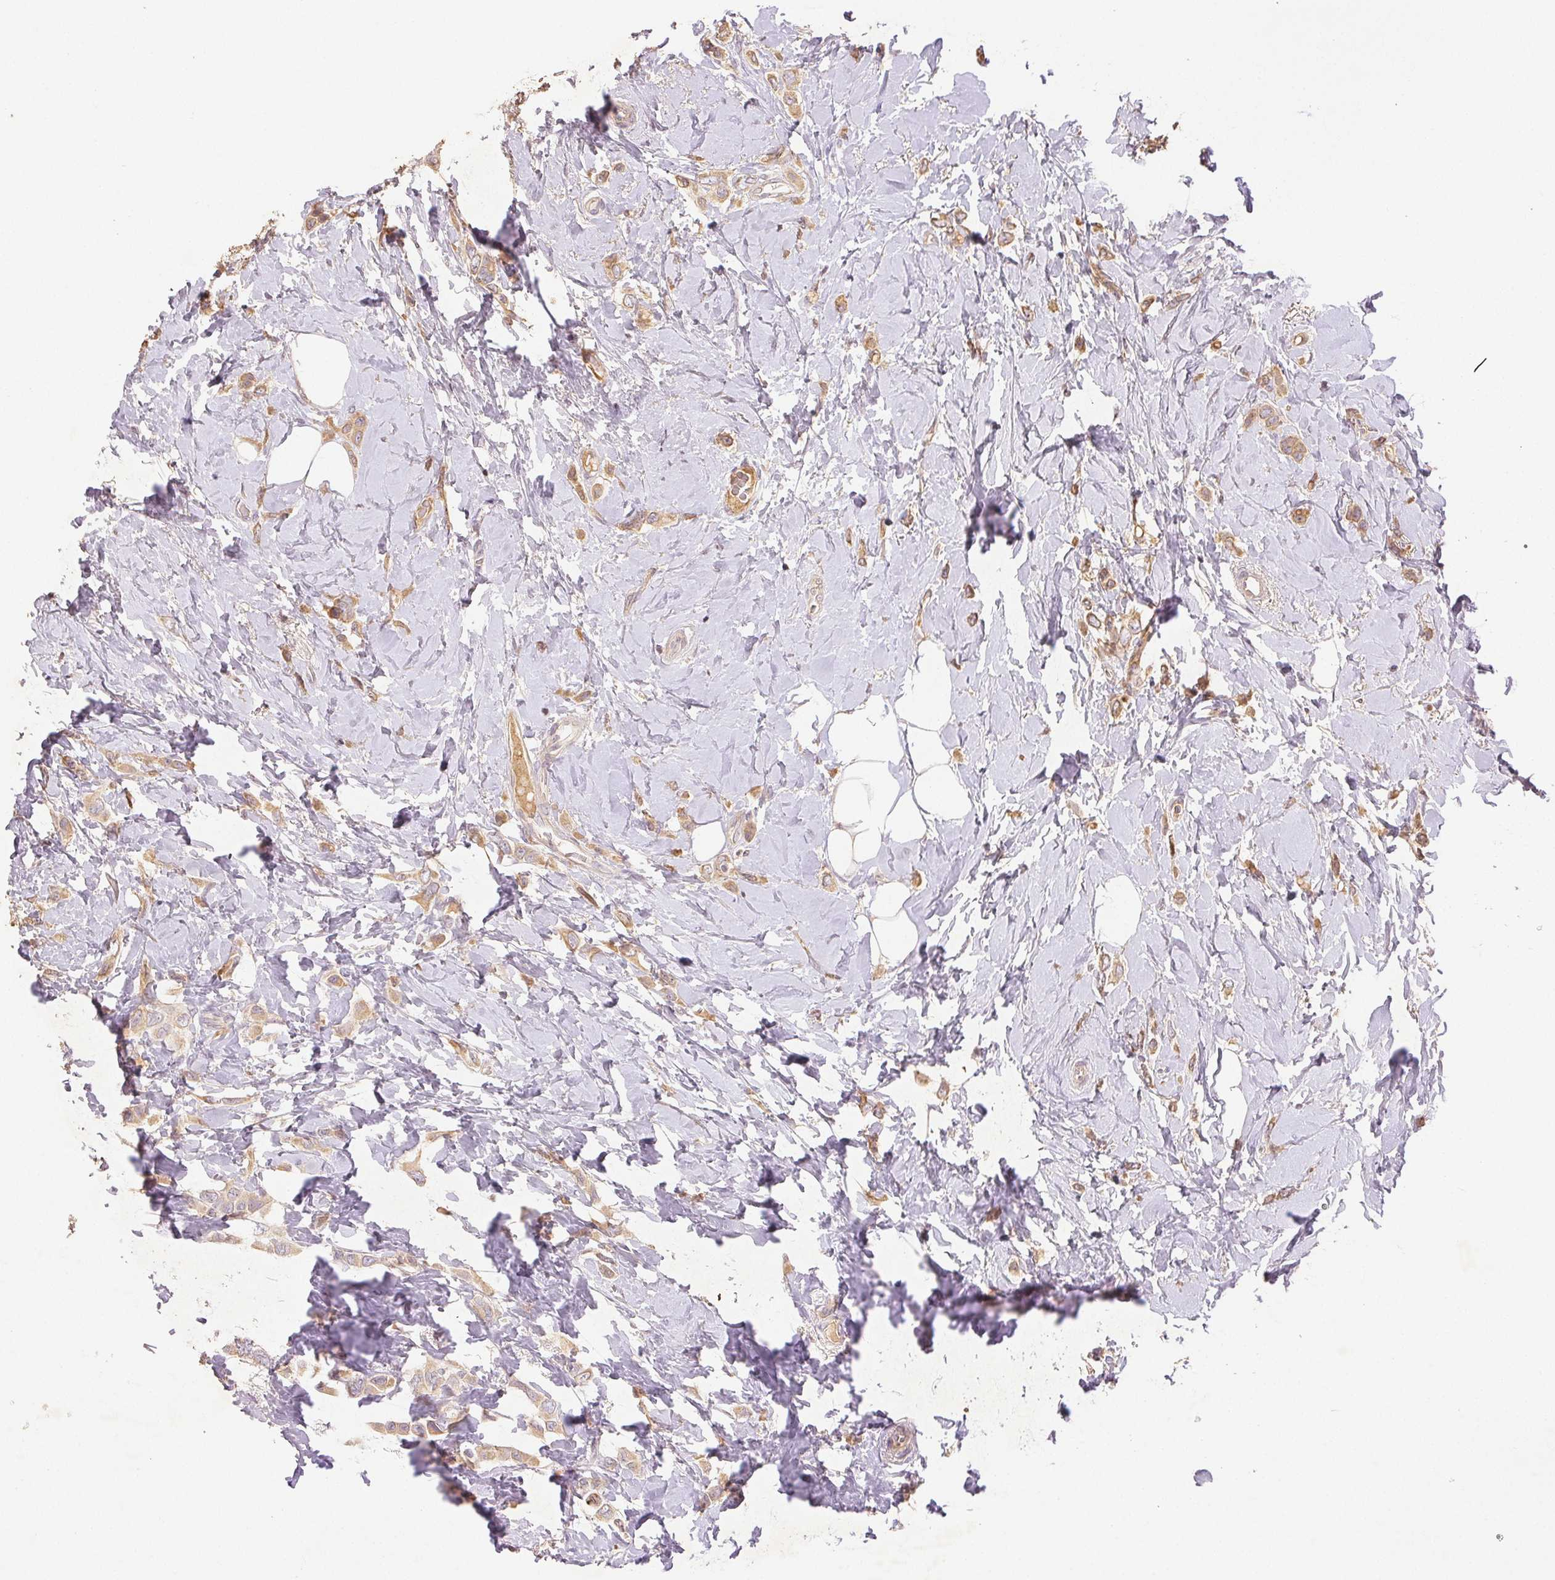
{"staining": {"intensity": "weak", "quantity": ">75%", "location": "cytoplasmic/membranous"}, "tissue": "breast cancer", "cell_type": "Tumor cells", "image_type": "cancer", "snomed": [{"axis": "morphology", "description": "Lobular carcinoma"}, {"axis": "topography", "description": "Breast"}], "caption": "Approximately >75% of tumor cells in human breast lobular carcinoma demonstrate weak cytoplasmic/membranous protein expression as visualized by brown immunohistochemical staining.", "gene": "YIF1B", "patient": {"sex": "female", "age": 66}}